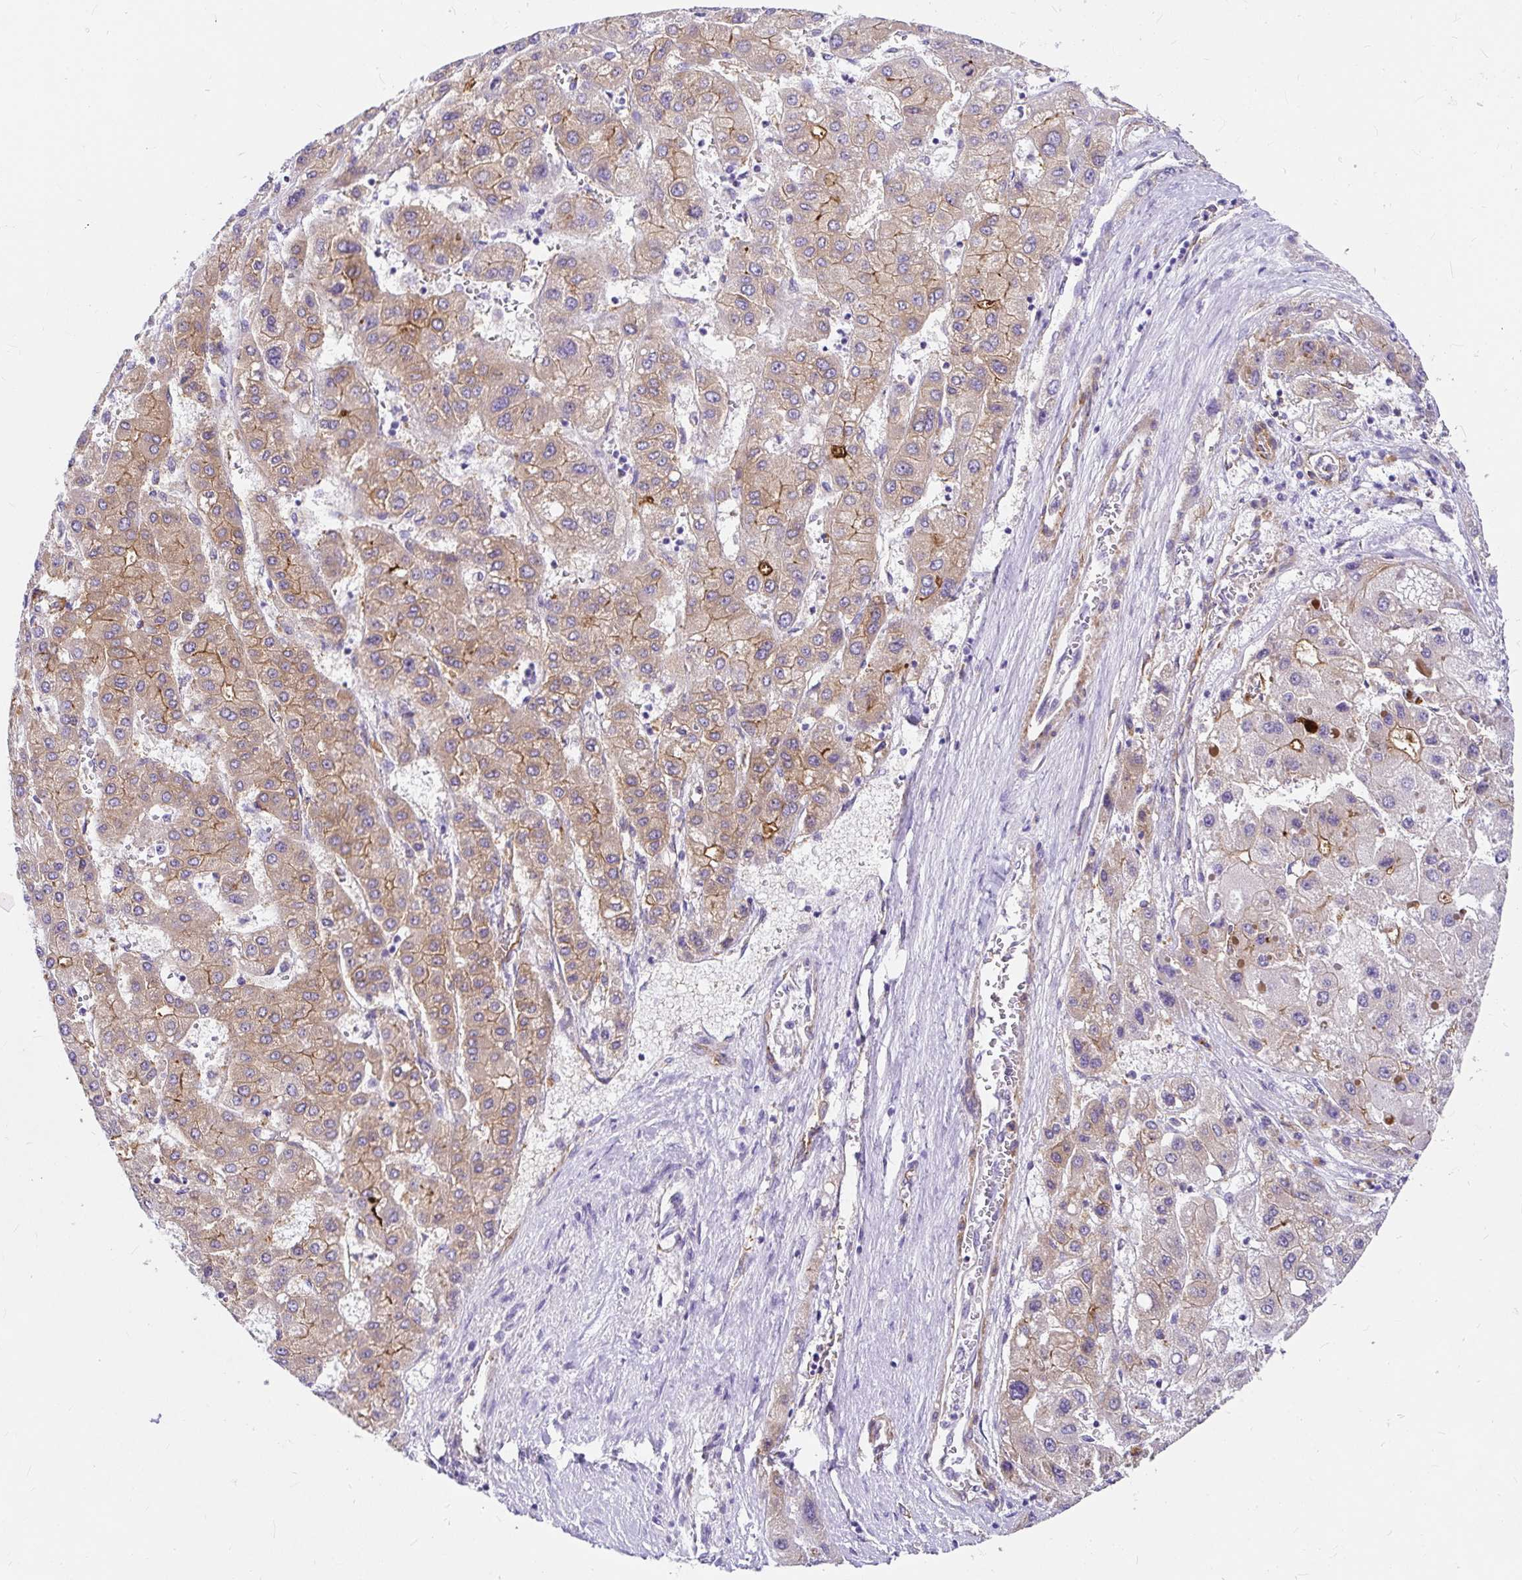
{"staining": {"intensity": "moderate", "quantity": "25%-75%", "location": "cytoplasmic/membranous"}, "tissue": "liver cancer", "cell_type": "Tumor cells", "image_type": "cancer", "snomed": [{"axis": "morphology", "description": "Carcinoma, Hepatocellular, NOS"}, {"axis": "topography", "description": "Liver"}], "caption": "Brown immunohistochemical staining in liver hepatocellular carcinoma shows moderate cytoplasmic/membranous staining in about 25%-75% of tumor cells.", "gene": "MYO1B", "patient": {"sex": "female", "age": 73}}